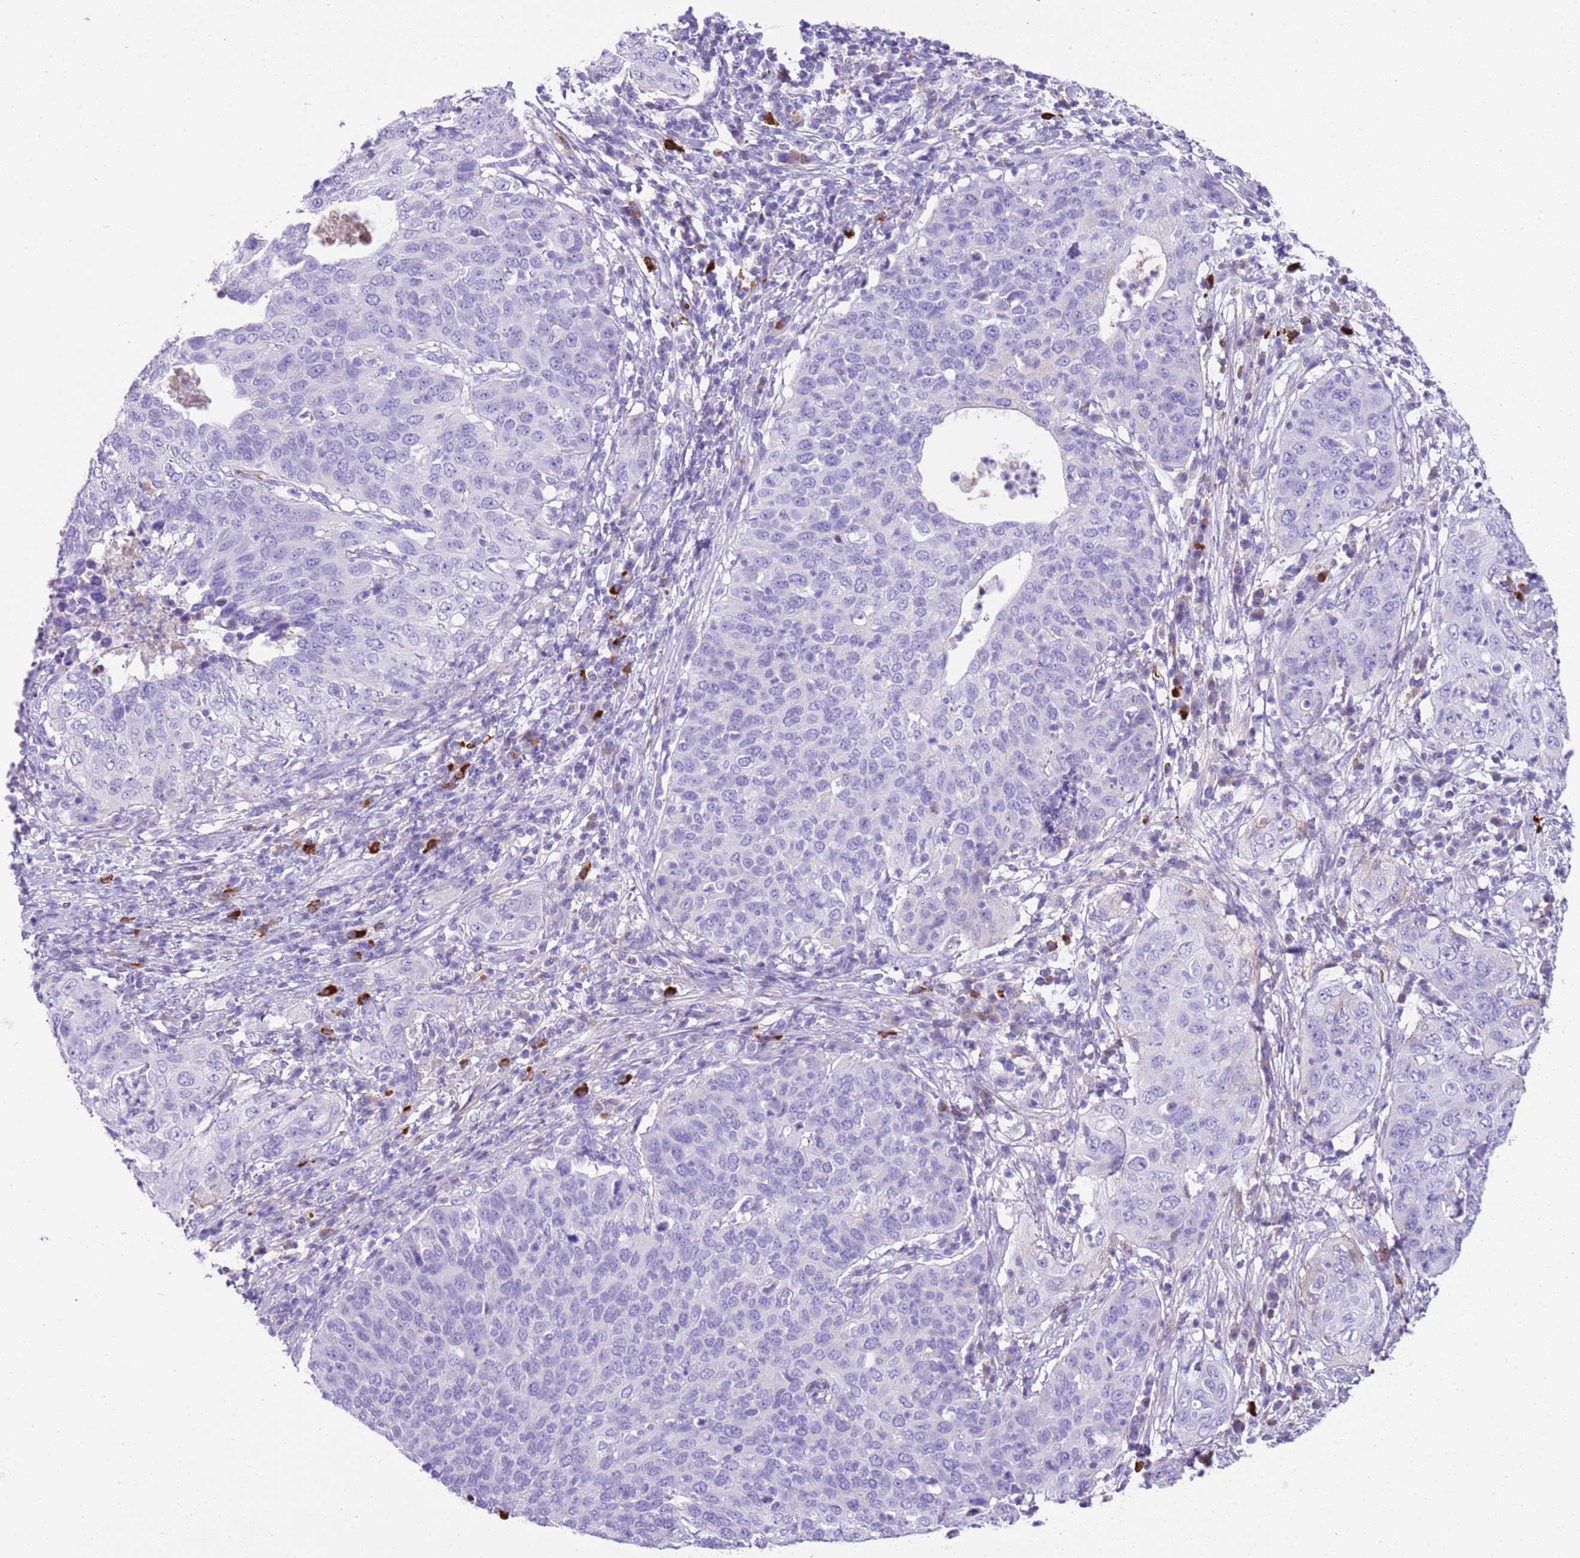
{"staining": {"intensity": "negative", "quantity": "none", "location": "none"}, "tissue": "cervical cancer", "cell_type": "Tumor cells", "image_type": "cancer", "snomed": [{"axis": "morphology", "description": "Squamous cell carcinoma, NOS"}, {"axis": "topography", "description": "Cervix"}], "caption": "Immunohistochemical staining of human cervical squamous cell carcinoma reveals no significant positivity in tumor cells.", "gene": "IGKV3D-11", "patient": {"sex": "female", "age": 36}}